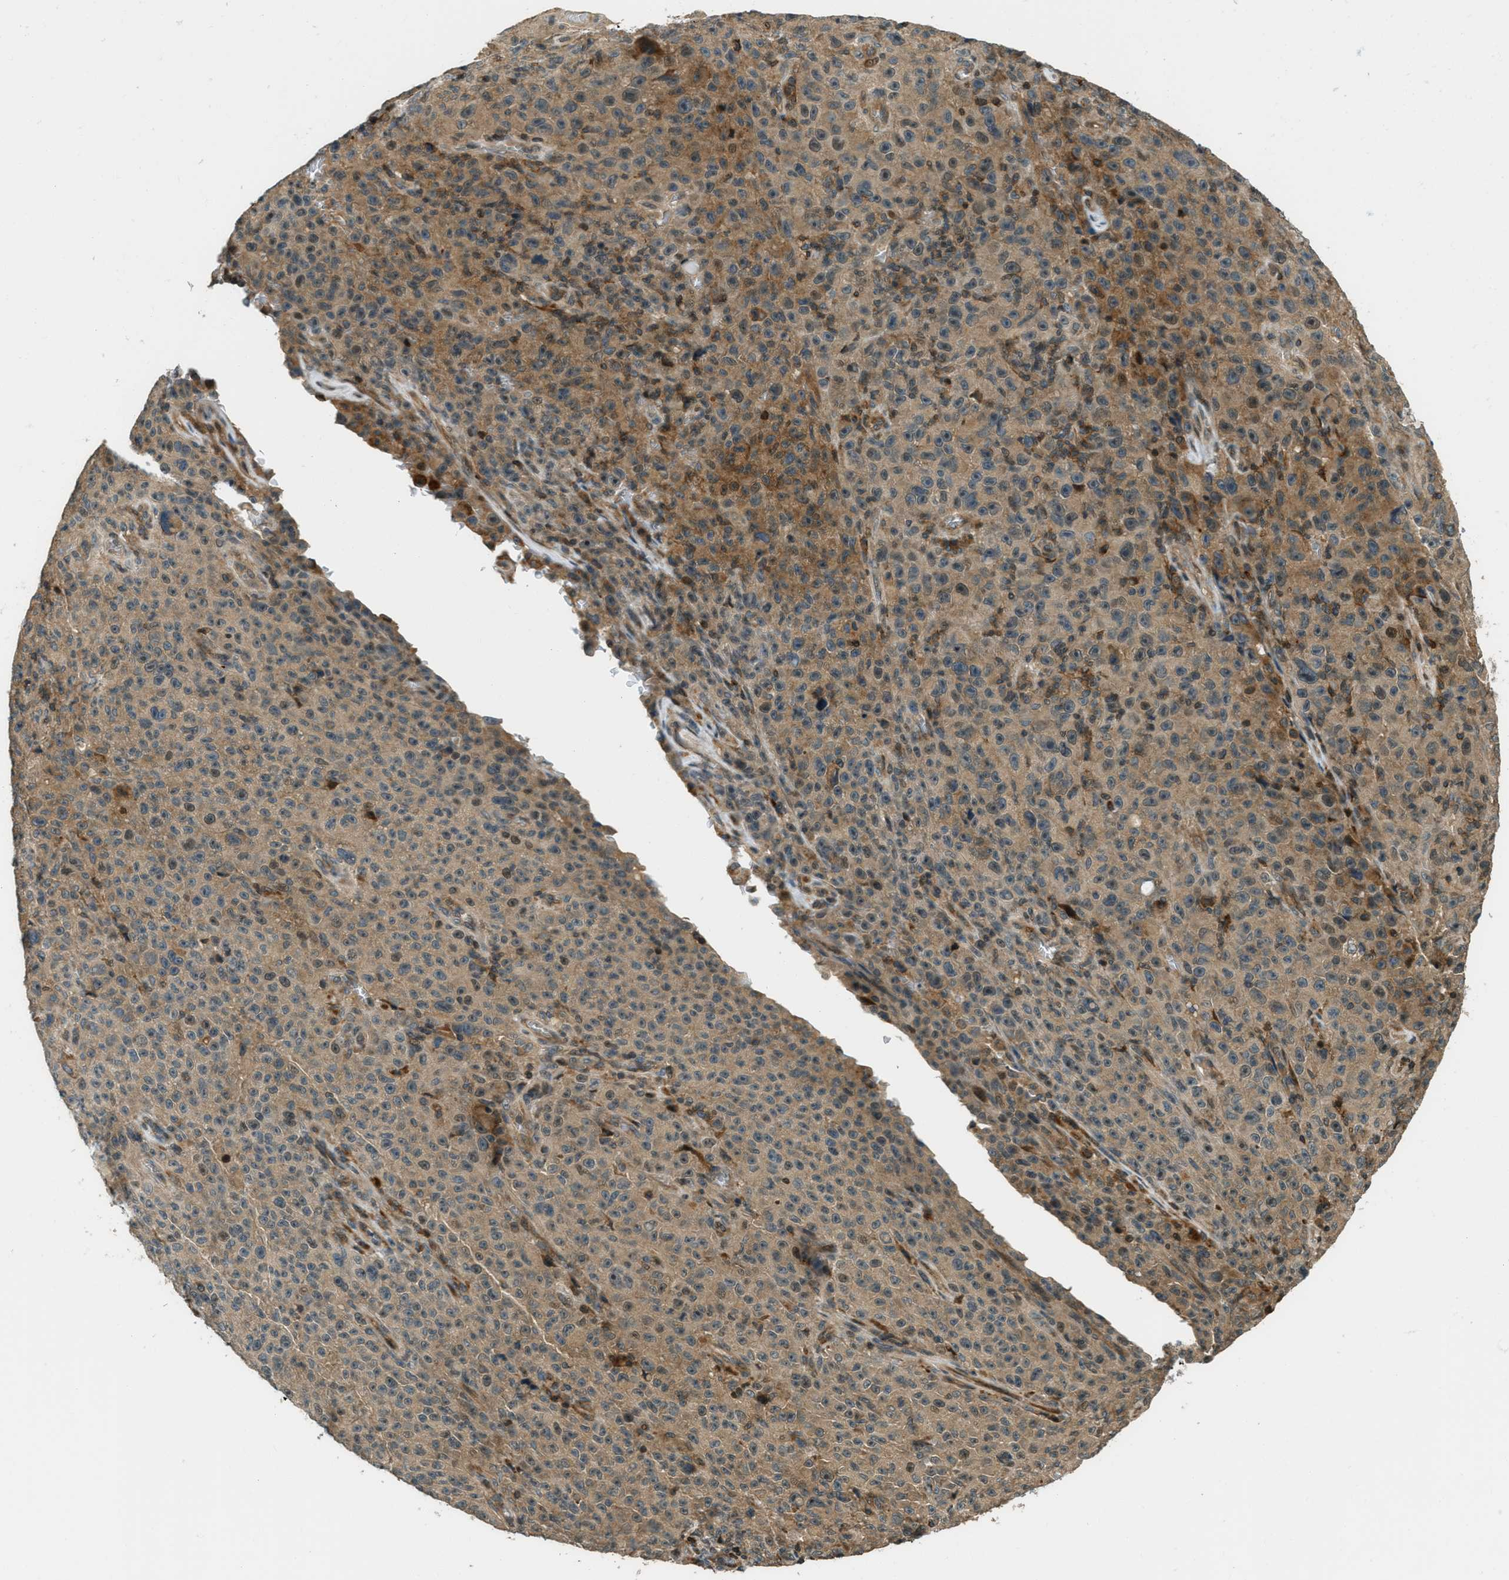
{"staining": {"intensity": "moderate", "quantity": ">75%", "location": "cytoplasmic/membranous"}, "tissue": "melanoma", "cell_type": "Tumor cells", "image_type": "cancer", "snomed": [{"axis": "morphology", "description": "Malignant melanoma, NOS"}, {"axis": "topography", "description": "Skin"}], "caption": "Immunohistochemical staining of human malignant melanoma exhibits medium levels of moderate cytoplasmic/membranous expression in approximately >75% of tumor cells. Nuclei are stained in blue.", "gene": "PTPN23", "patient": {"sex": "female", "age": 82}}